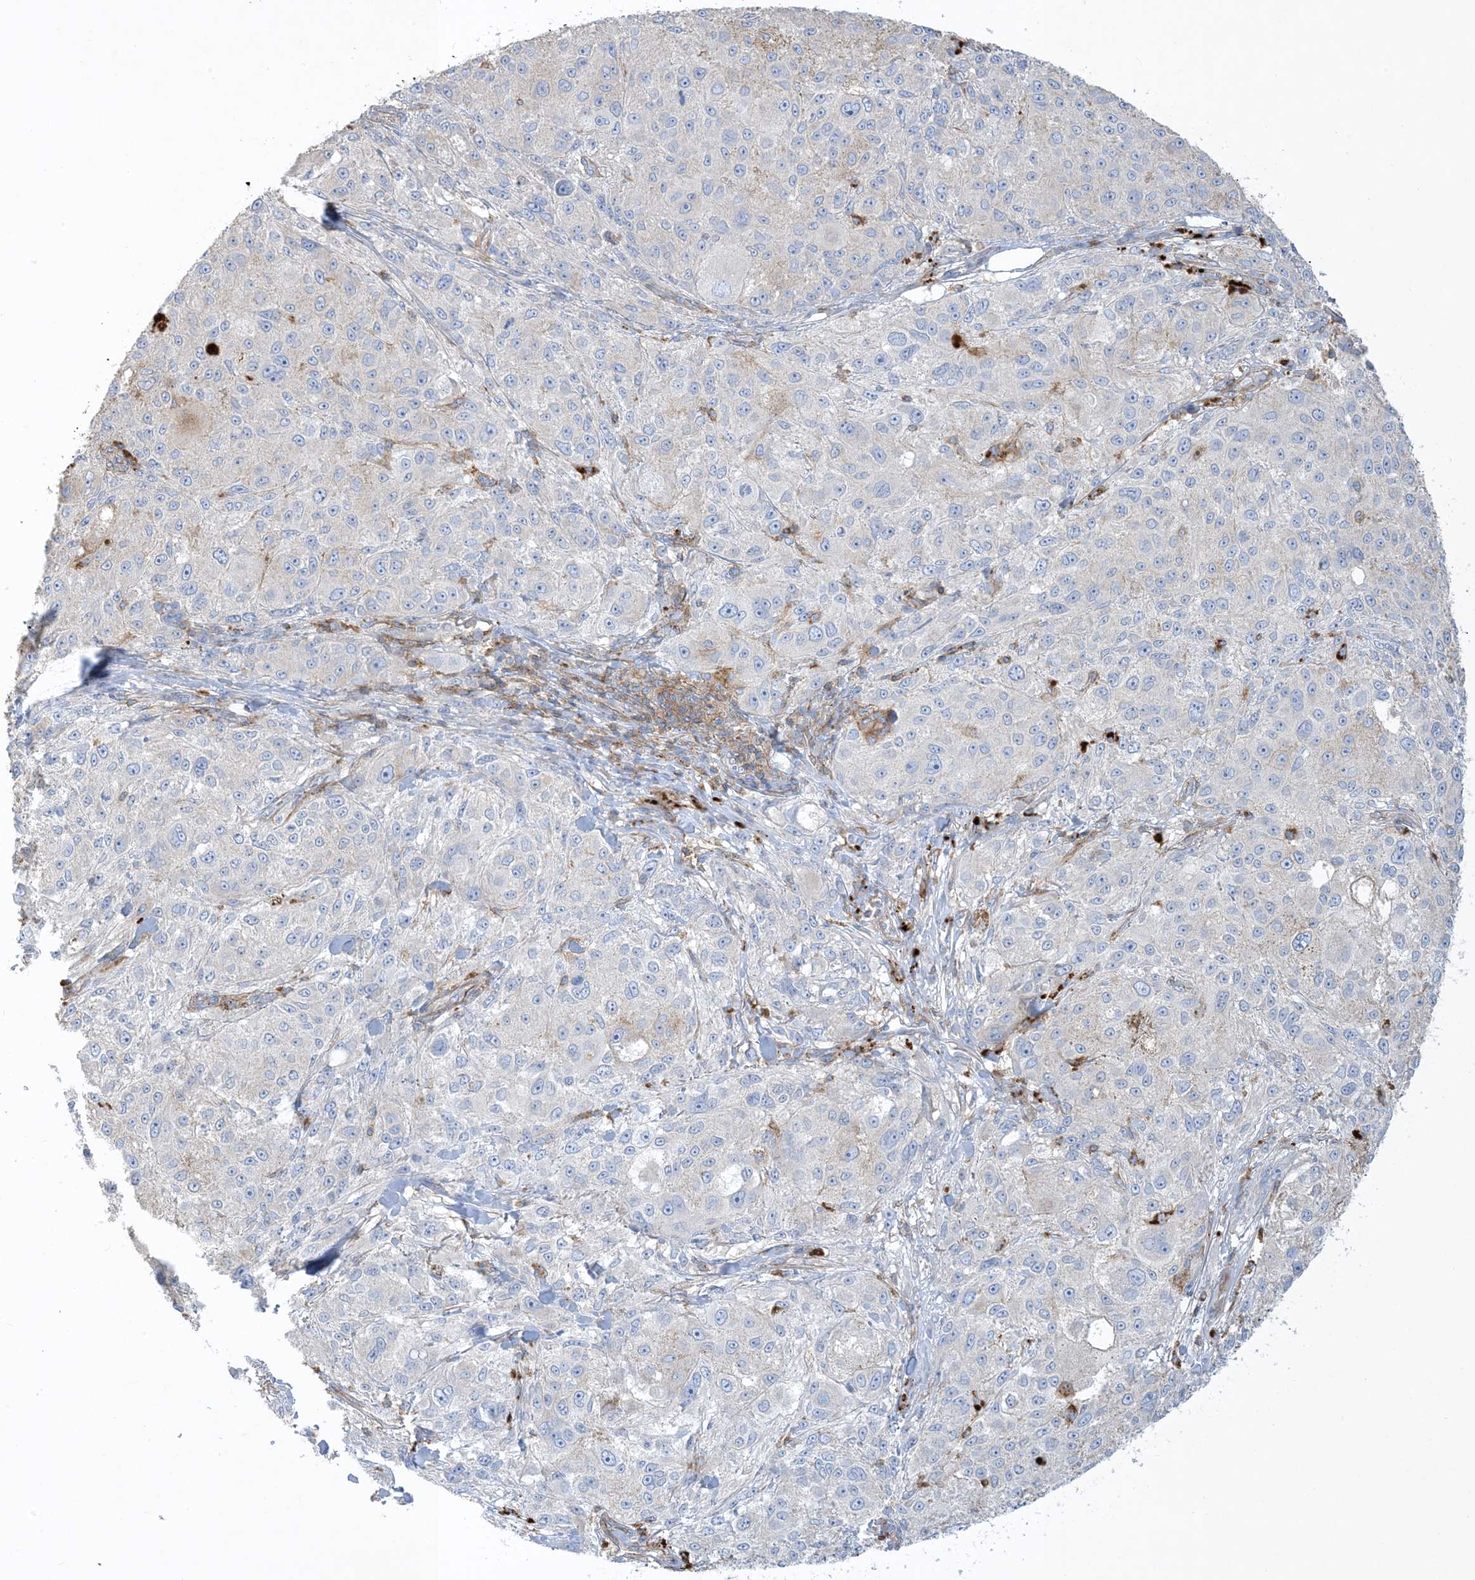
{"staining": {"intensity": "negative", "quantity": "none", "location": "none"}, "tissue": "melanoma", "cell_type": "Tumor cells", "image_type": "cancer", "snomed": [{"axis": "morphology", "description": "Necrosis, NOS"}, {"axis": "morphology", "description": "Malignant melanoma, NOS"}, {"axis": "topography", "description": "Skin"}], "caption": "An immunohistochemistry image of malignant melanoma is shown. There is no staining in tumor cells of malignant melanoma.", "gene": "GTF3C2", "patient": {"sex": "female", "age": 87}}